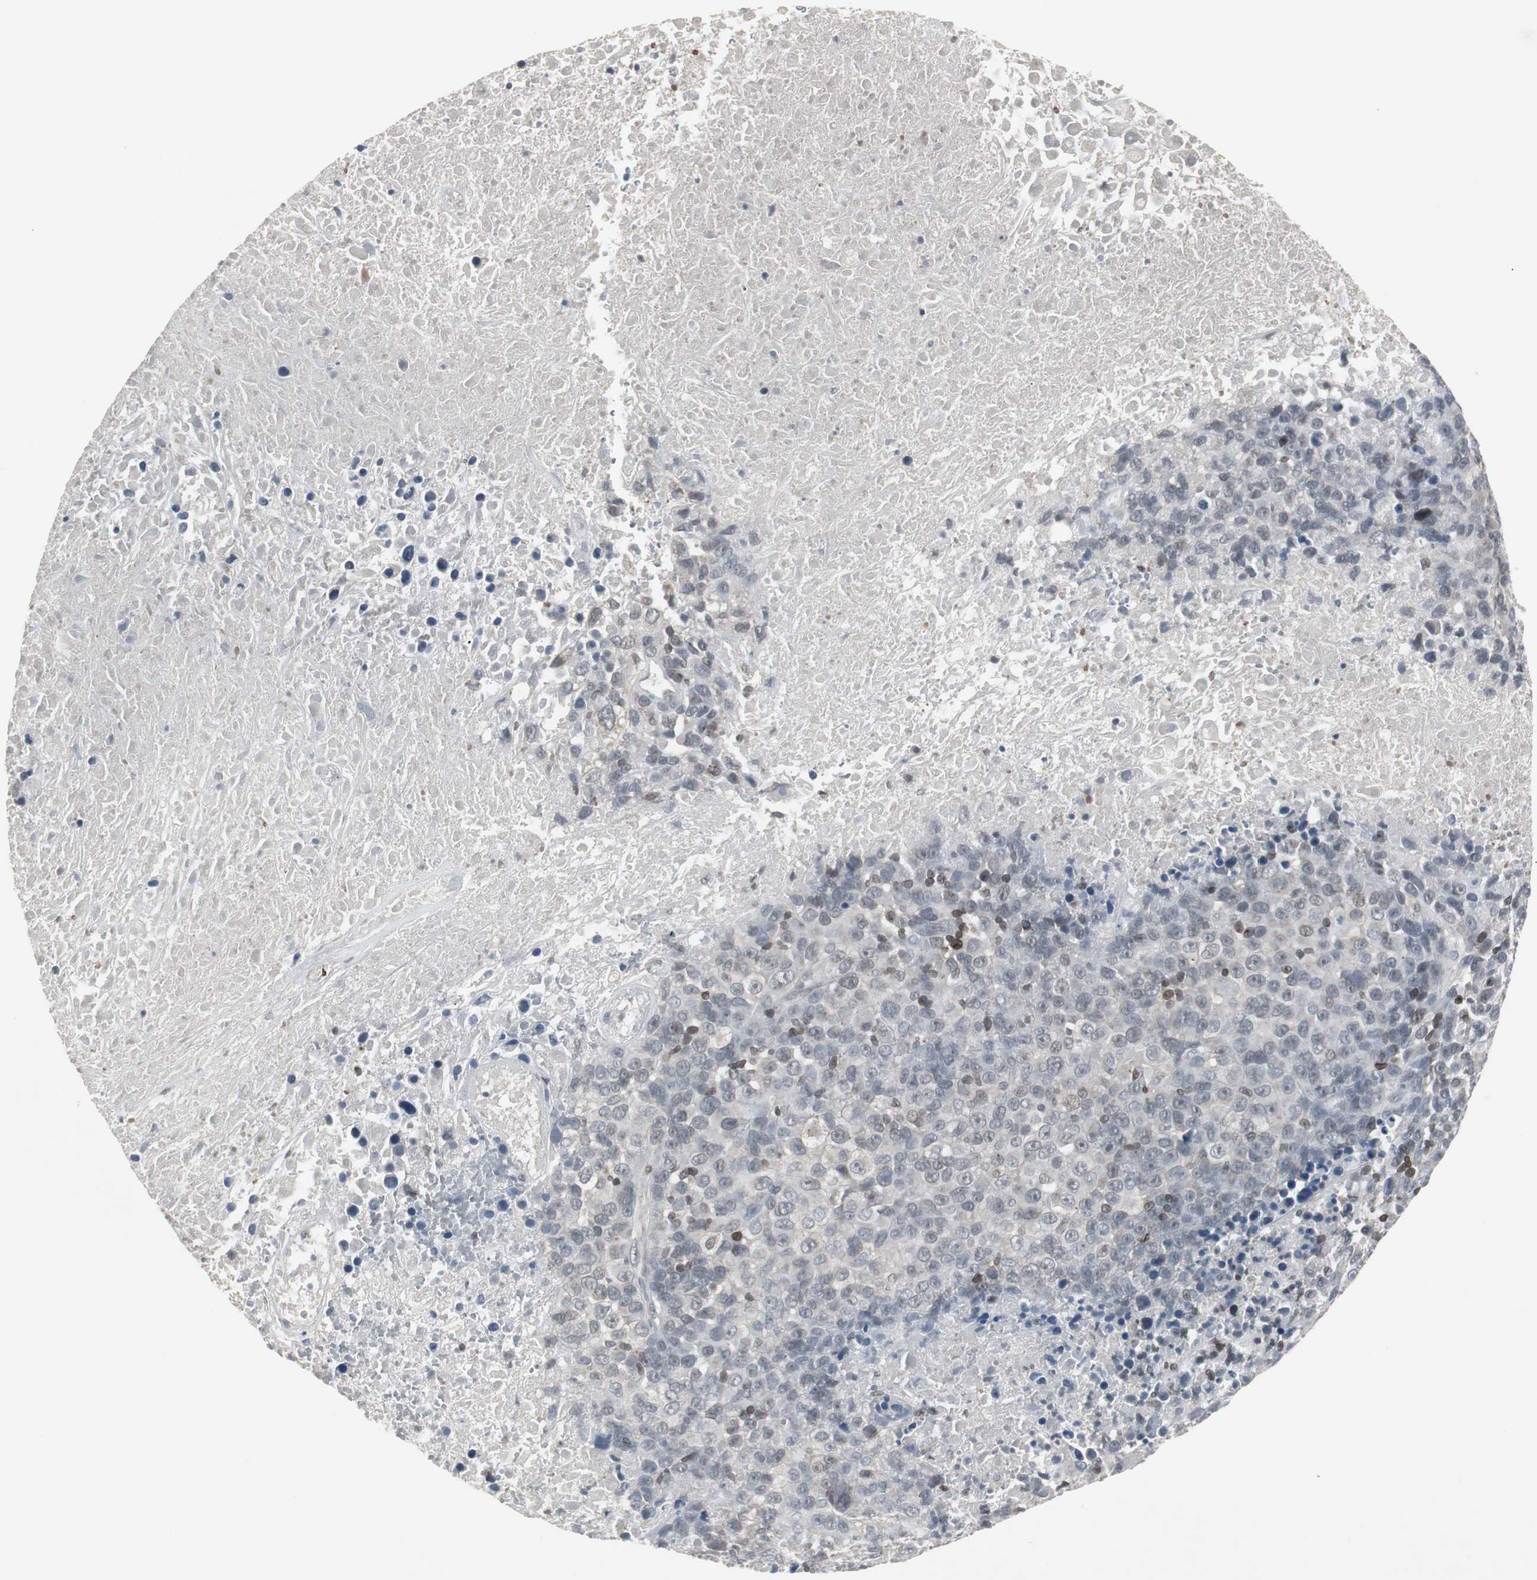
{"staining": {"intensity": "moderate", "quantity": "<25%", "location": "cytoplasmic/membranous,nuclear"}, "tissue": "melanoma", "cell_type": "Tumor cells", "image_type": "cancer", "snomed": [{"axis": "morphology", "description": "Malignant melanoma, Metastatic site"}, {"axis": "topography", "description": "Cerebral cortex"}], "caption": "An image showing moderate cytoplasmic/membranous and nuclear staining in about <25% of tumor cells in malignant melanoma (metastatic site), as visualized by brown immunohistochemical staining.", "gene": "ZNF396", "patient": {"sex": "female", "age": 52}}